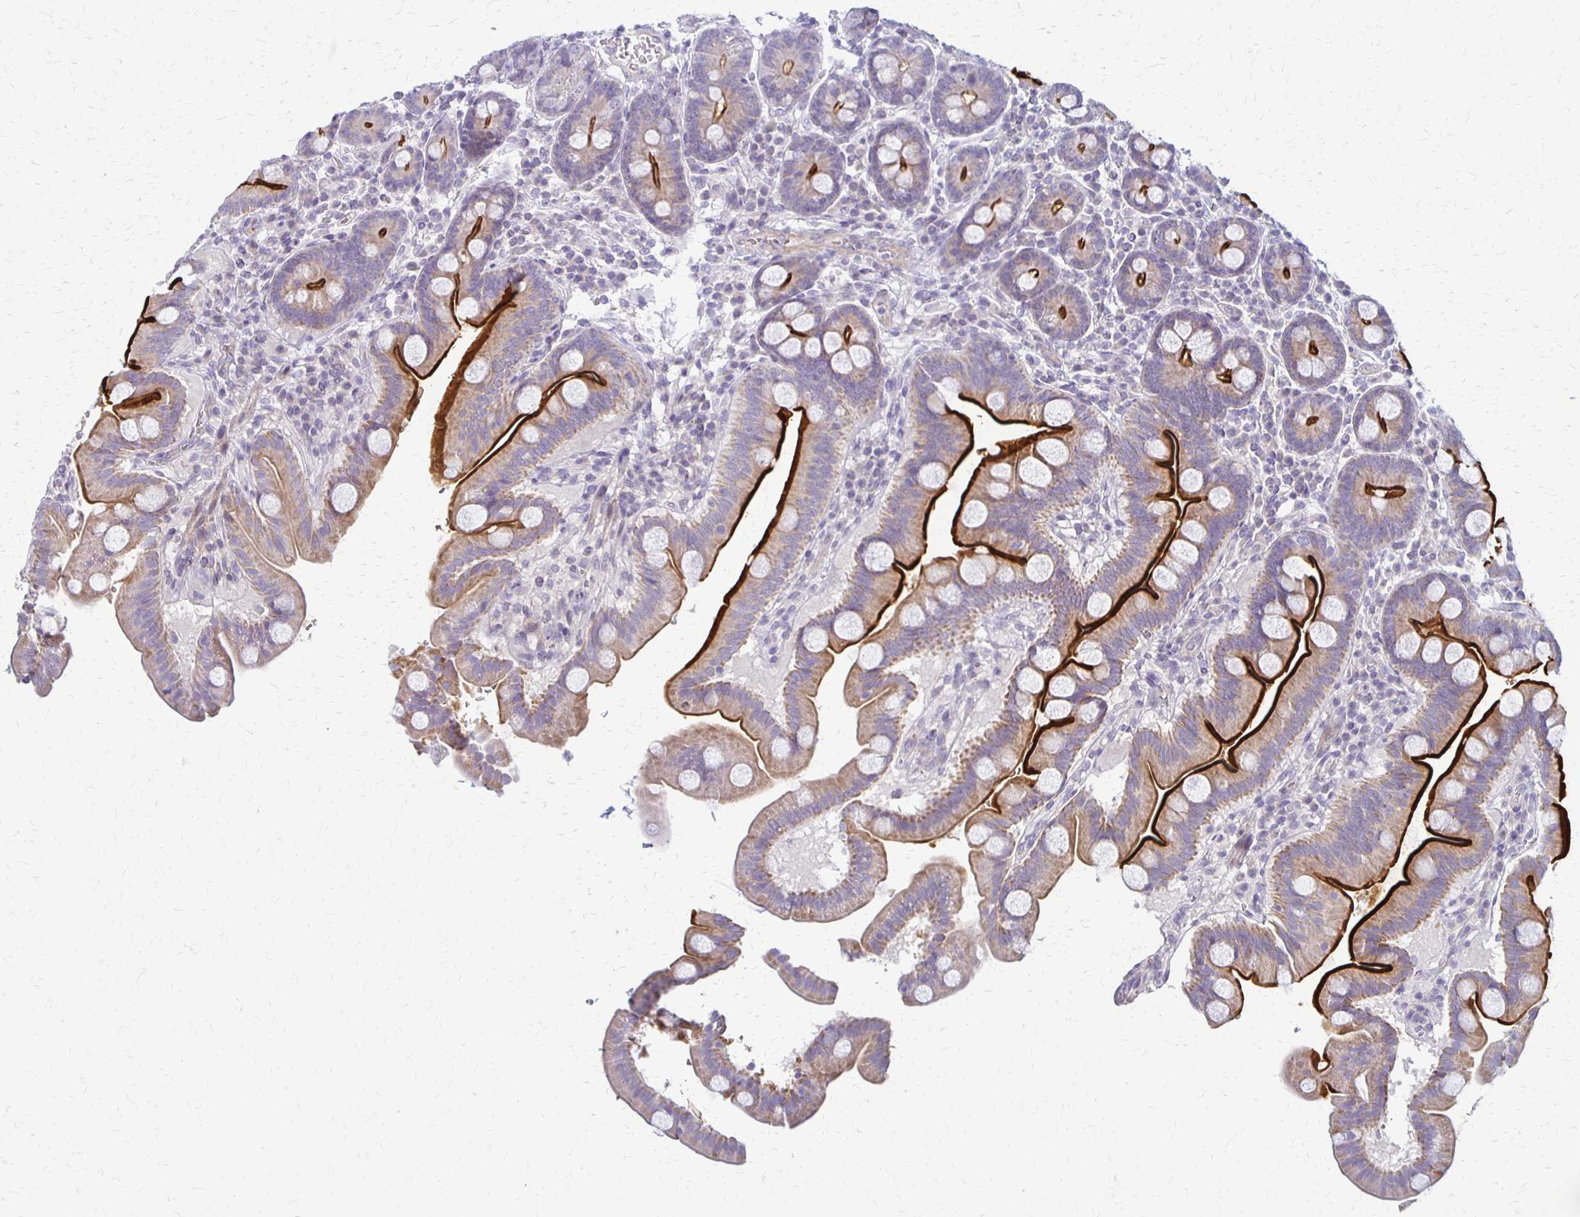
{"staining": {"intensity": "strong", "quantity": "25%-75%", "location": "cytoplasmic/membranous"}, "tissue": "duodenum", "cell_type": "Glandular cells", "image_type": "normal", "snomed": [{"axis": "morphology", "description": "Normal tissue, NOS"}, {"axis": "topography", "description": "Duodenum"}], "caption": "Strong cytoplasmic/membranous expression for a protein is identified in approximately 25%-75% of glandular cells of unremarkable duodenum using immunohistochemistry.", "gene": "RHOC", "patient": {"sex": "male", "age": 59}}